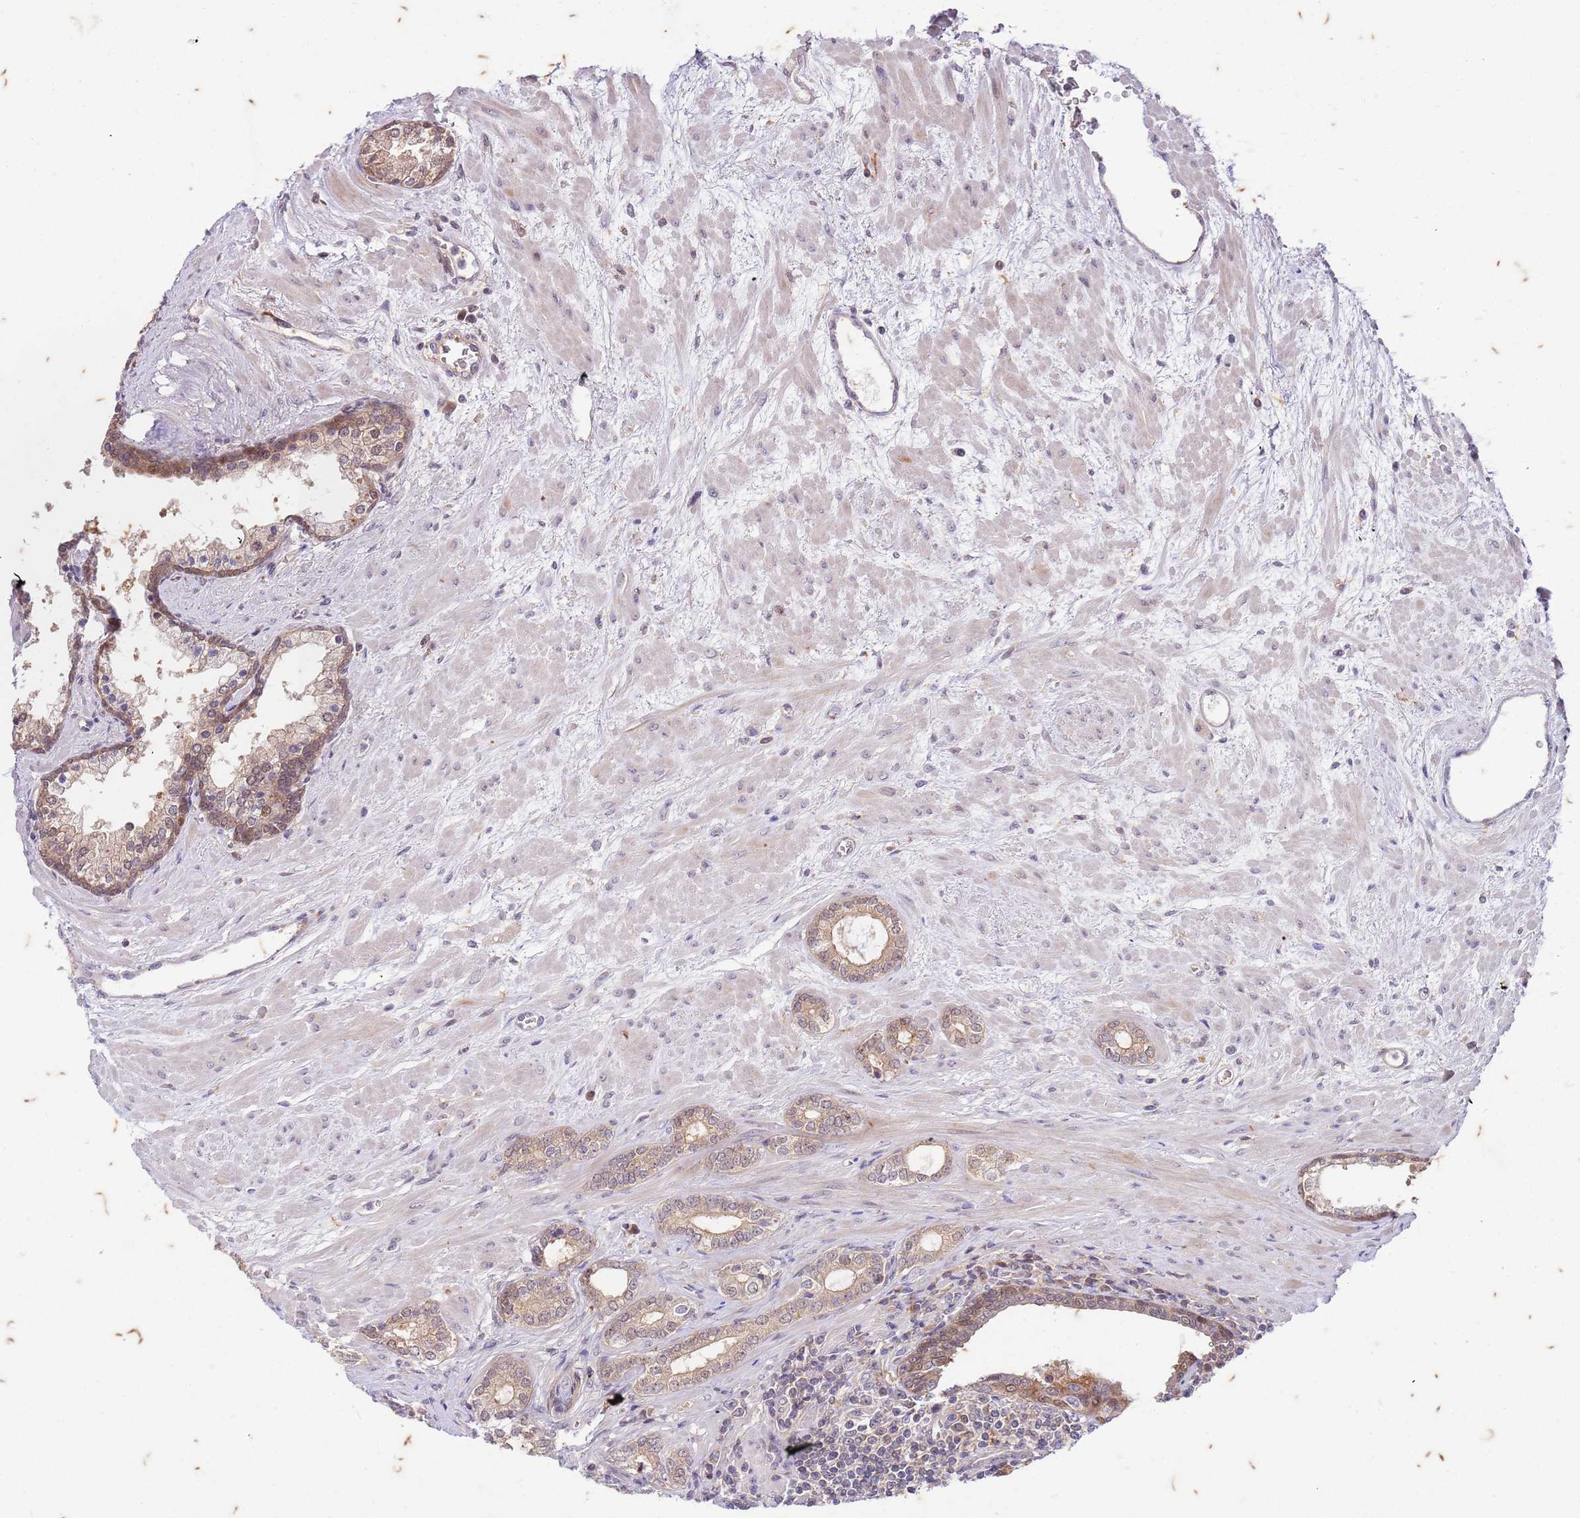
{"staining": {"intensity": "weak", "quantity": ">75%", "location": "cytoplasmic/membranous,nuclear"}, "tissue": "prostate cancer", "cell_type": "Tumor cells", "image_type": "cancer", "snomed": [{"axis": "morphology", "description": "Adenocarcinoma, High grade"}, {"axis": "topography", "description": "Prostate"}], "caption": "Immunohistochemistry (IHC) (DAB (3,3'-diaminobenzidine)) staining of human prostate cancer (adenocarcinoma (high-grade)) reveals weak cytoplasmic/membranous and nuclear protein staining in approximately >75% of tumor cells.", "gene": "RAPGEF3", "patient": {"sex": "male", "age": 64}}